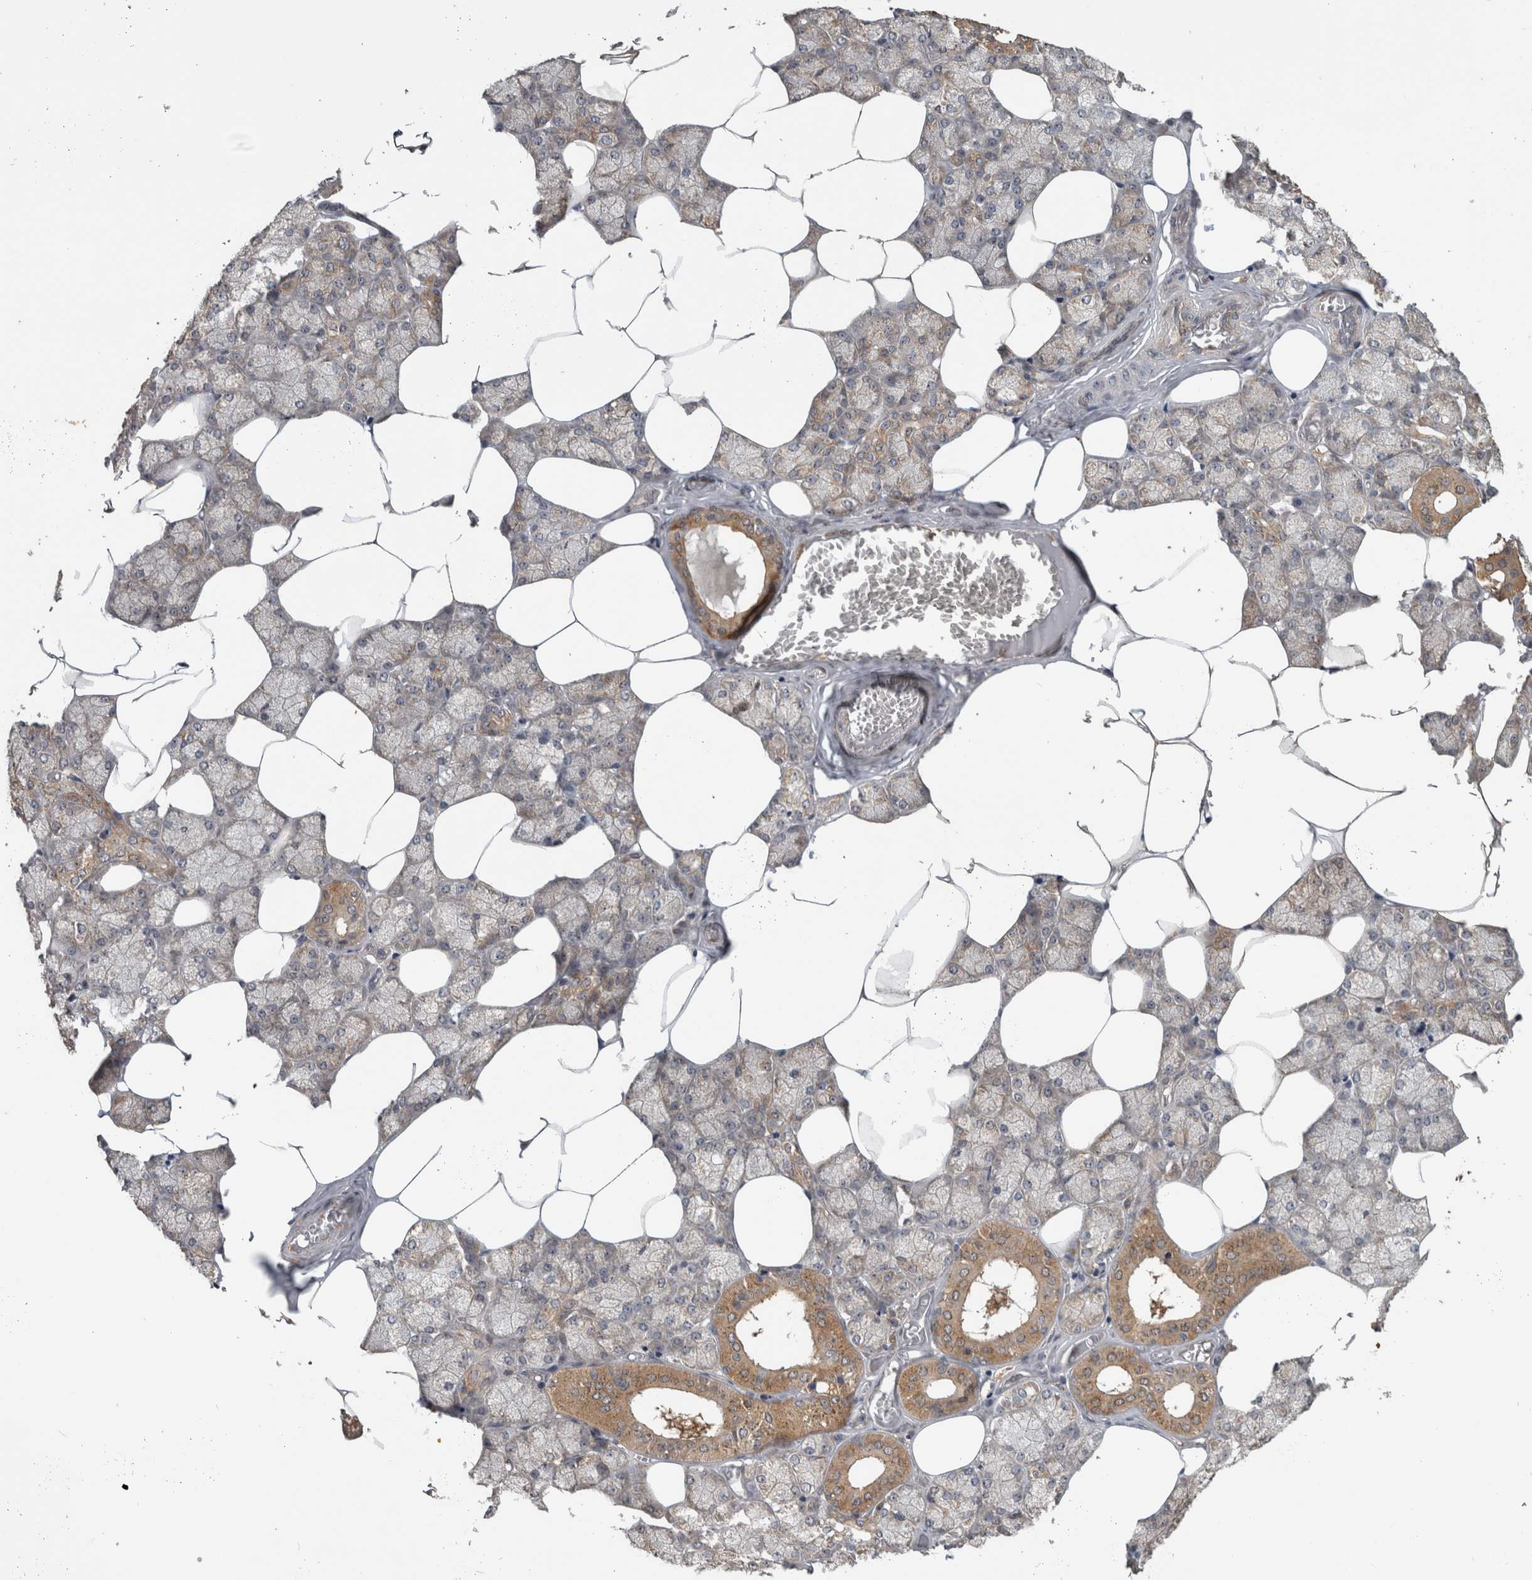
{"staining": {"intensity": "moderate", "quantity": "25%-75%", "location": "cytoplasmic/membranous"}, "tissue": "salivary gland", "cell_type": "Glandular cells", "image_type": "normal", "snomed": [{"axis": "morphology", "description": "Normal tissue, NOS"}, {"axis": "topography", "description": "Salivary gland"}], "caption": "Immunohistochemistry (IHC) of benign salivary gland exhibits medium levels of moderate cytoplasmic/membranous expression in approximately 25%-75% of glandular cells.", "gene": "ATXN2", "patient": {"sex": "male", "age": 62}}